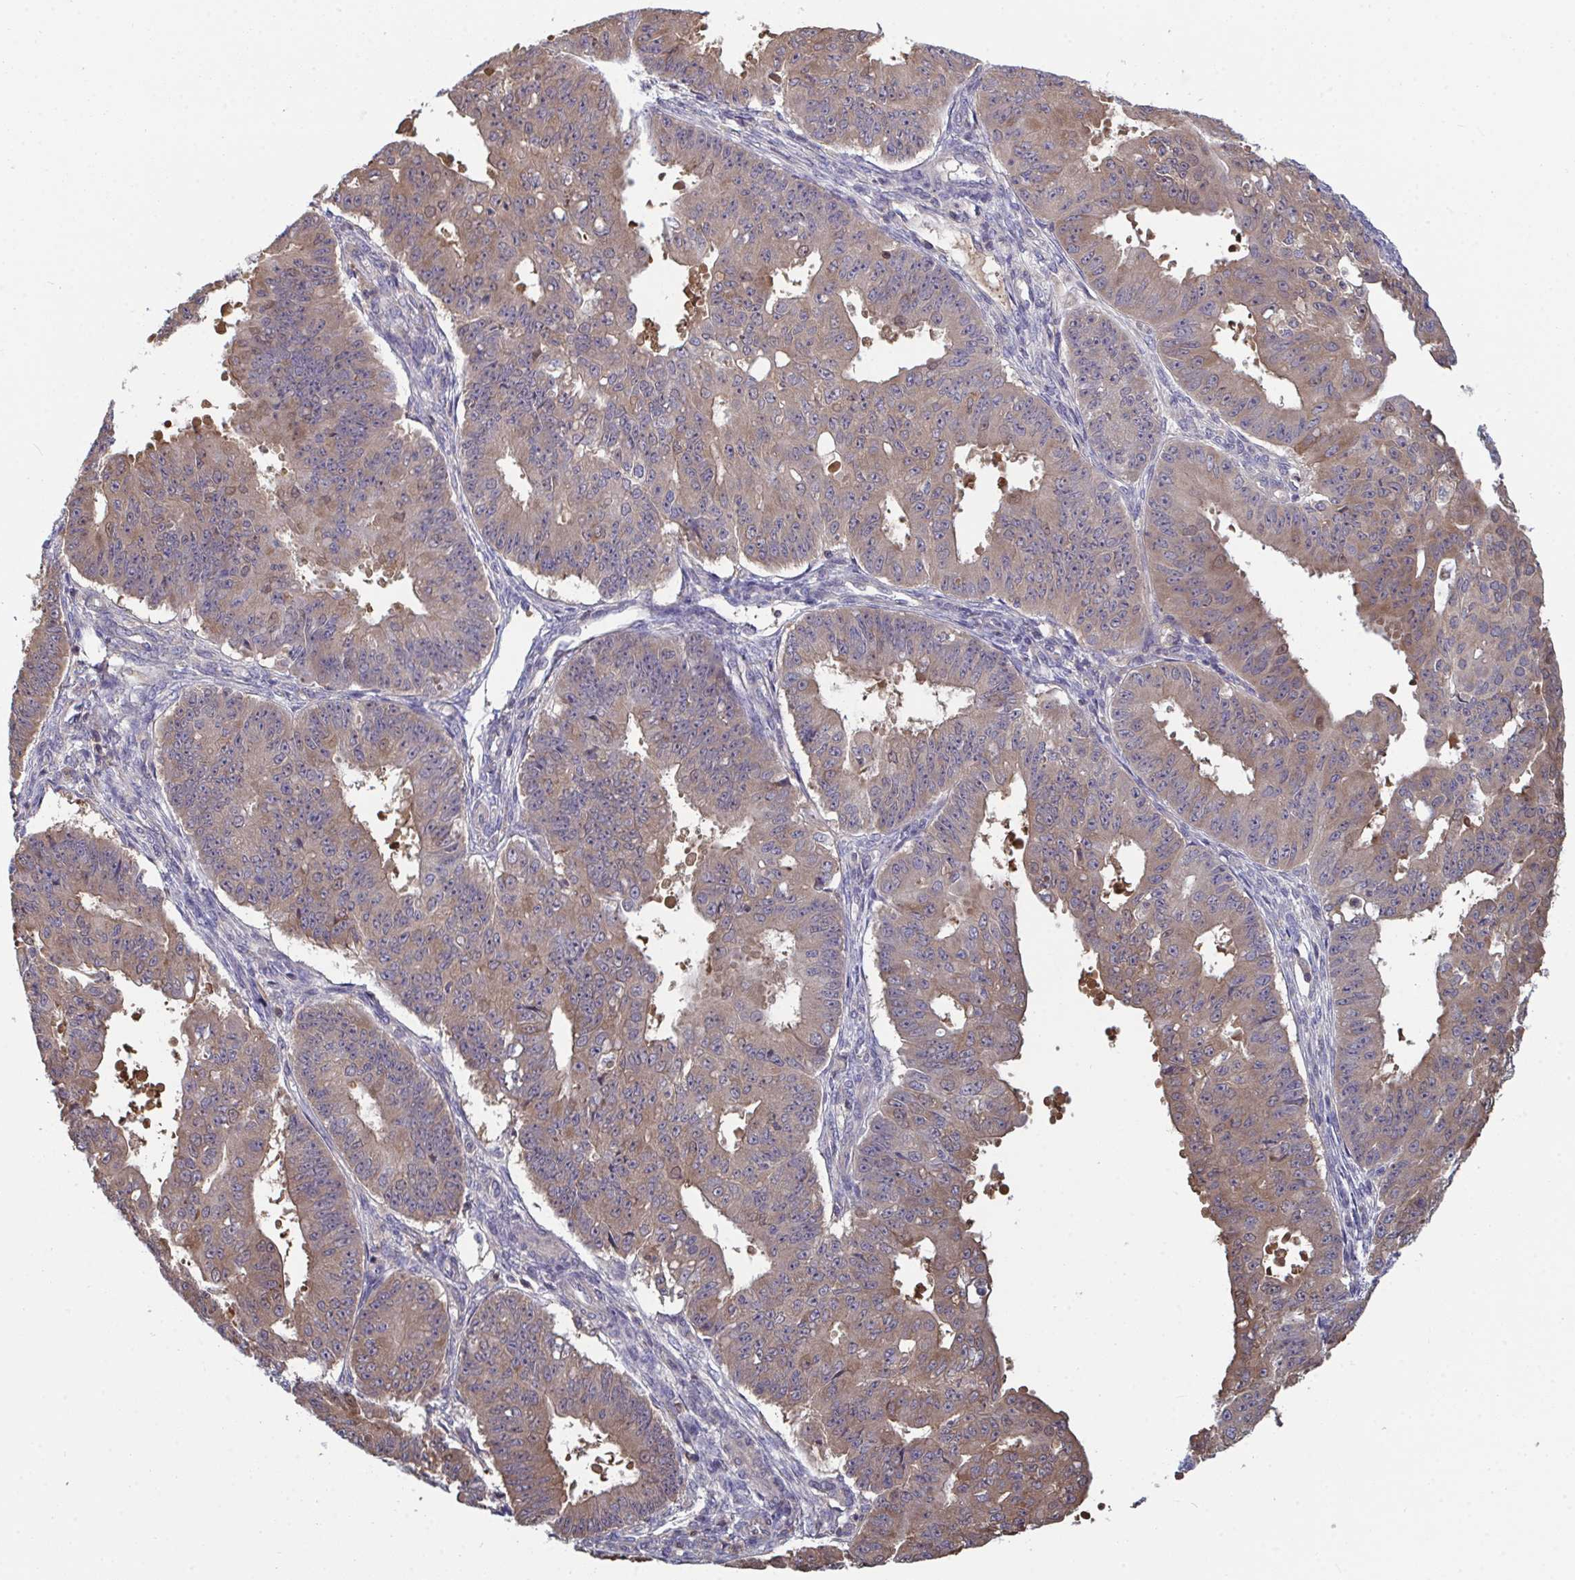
{"staining": {"intensity": "weak", "quantity": ">75%", "location": "cytoplasmic/membranous"}, "tissue": "ovarian cancer", "cell_type": "Tumor cells", "image_type": "cancer", "snomed": [{"axis": "morphology", "description": "Carcinoma, endometroid"}, {"axis": "topography", "description": "Appendix"}, {"axis": "topography", "description": "Ovary"}], "caption": "Protein analysis of ovarian cancer (endometroid carcinoma) tissue demonstrates weak cytoplasmic/membranous expression in approximately >75% of tumor cells. The protein of interest is shown in brown color, while the nuclei are stained blue.", "gene": "TTC9C", "patient": {"sex": "female", "age": 42}}